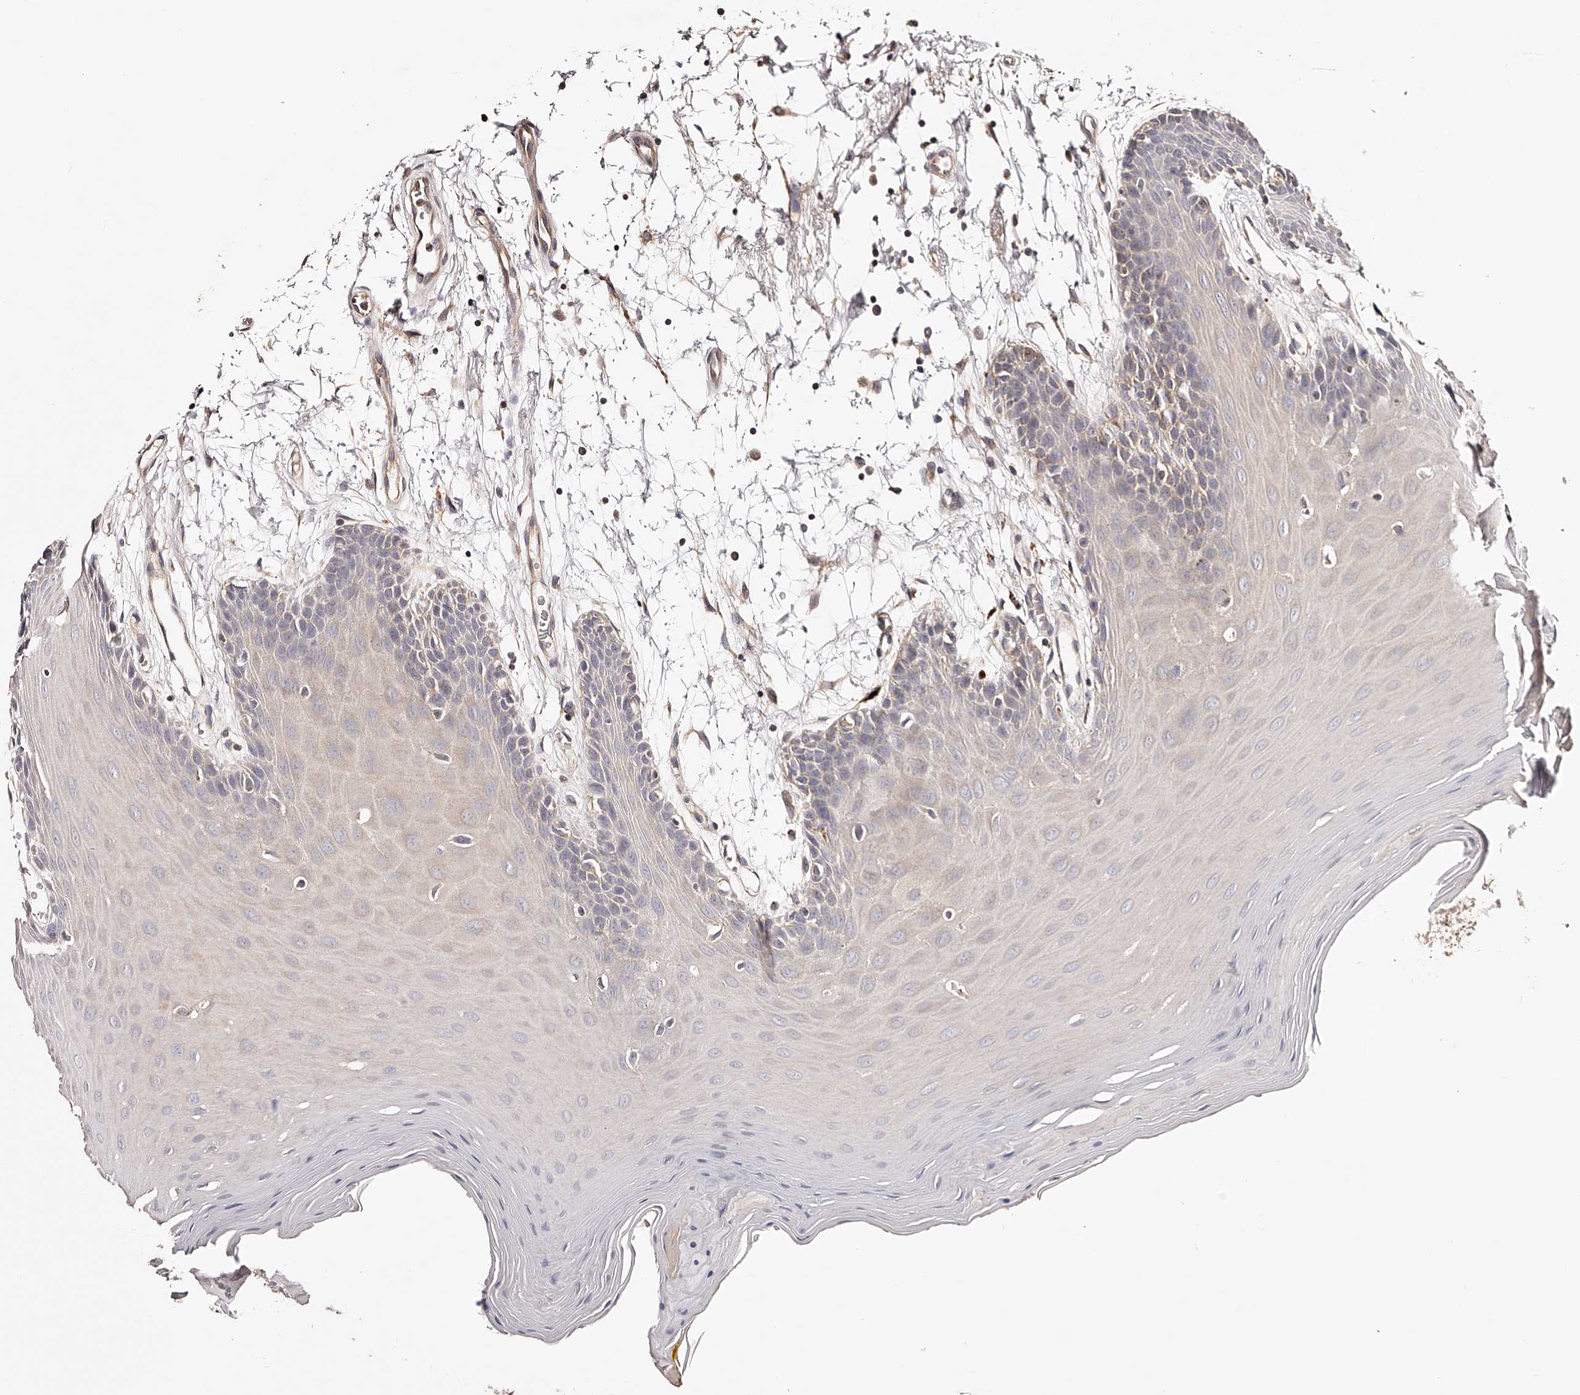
{"staining": {"intensity": "weak", "quantity": "<25%", "location": "cytoplasmic/membranous"}, "tissue": "oral mucosa", "cell_type": "Squamous epithelial cells", "image_type": "normal", "snomed": [{"axis": "morphology", "description": "Normal tissue, NOS"}, {"axis": "morphology", "description": "Squamous cell carcinoma, NOS"}, {"axis": "topography", "description": "Skeletal muscle"}, {"axis": "topography", "description": "Oral tissue"}, {"axis": "topography", "description": "Salivary gland"}, {"axis": "topography", "description": "Head-Neck"}], "caption": "DAB immunohistochemical staining of unremarkable oral mucosa displays no significant positivity in squamous epithelial cells. The staining was performed using DAB (3,3'-diaminobenzidine) to visualize the protein expression in brown, while the nuclei were stained in blue with hematoxylin (Magnification: 20x).", "gene": "USP21", "patient": {"sex": "male", "age": 54}}